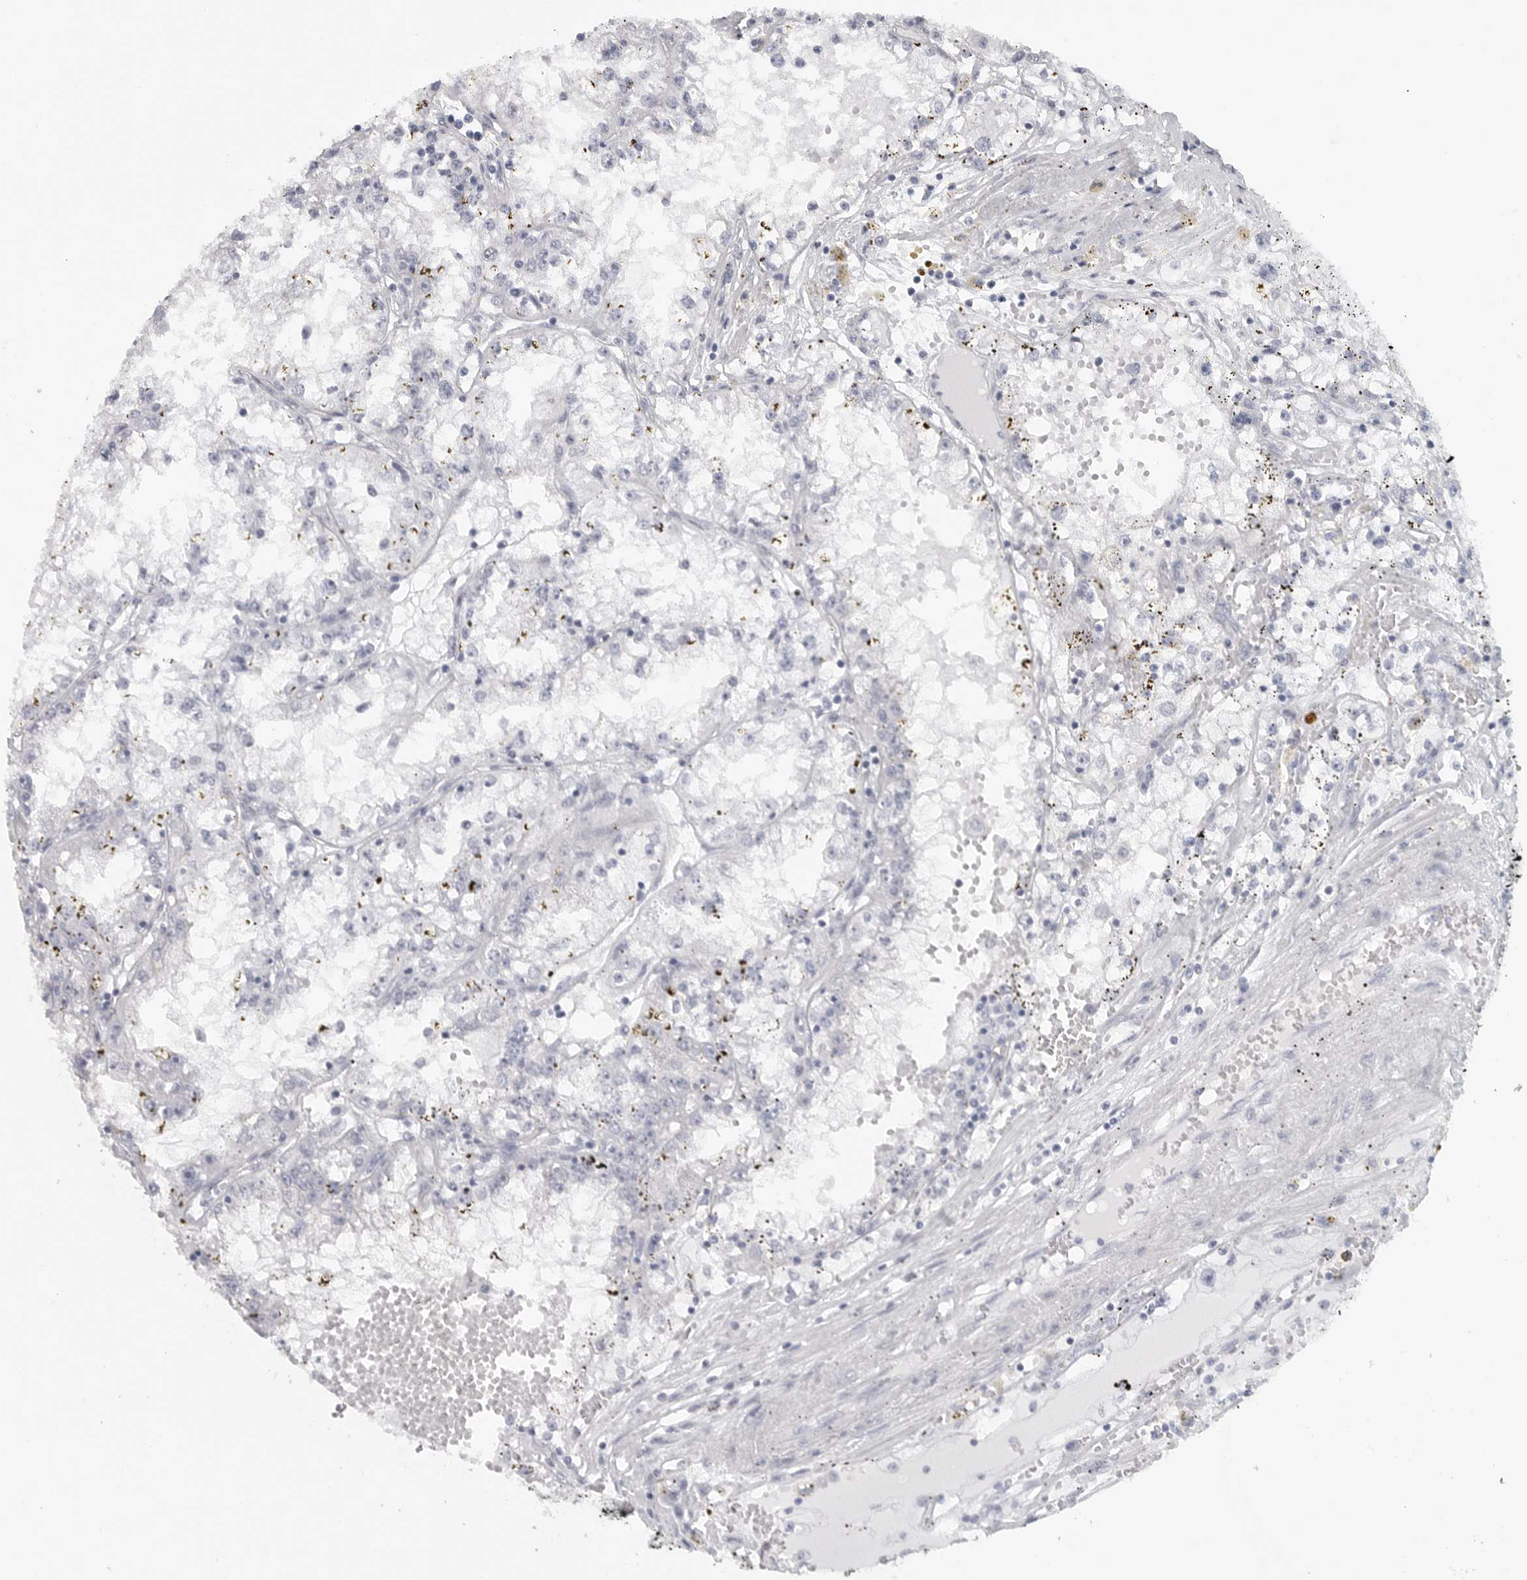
{"staining": {"intensity": "negative", "quantity": "none", "location": "none"}, "tissue": "renal cancer", "cell_type": "Tumor cells", "image_type": "cancer", "snomed": [{"axis": "morphology", "description": "Adenocarcinoma, NOS"}, {"axis": "topography", "description": "Kidney"}], "caption": "Protein analysis of renal adenocarcinoma reveals no significant staining in tumor cells.", "gene": "TNR", "patient": {"sex": "male", "age": 56}}